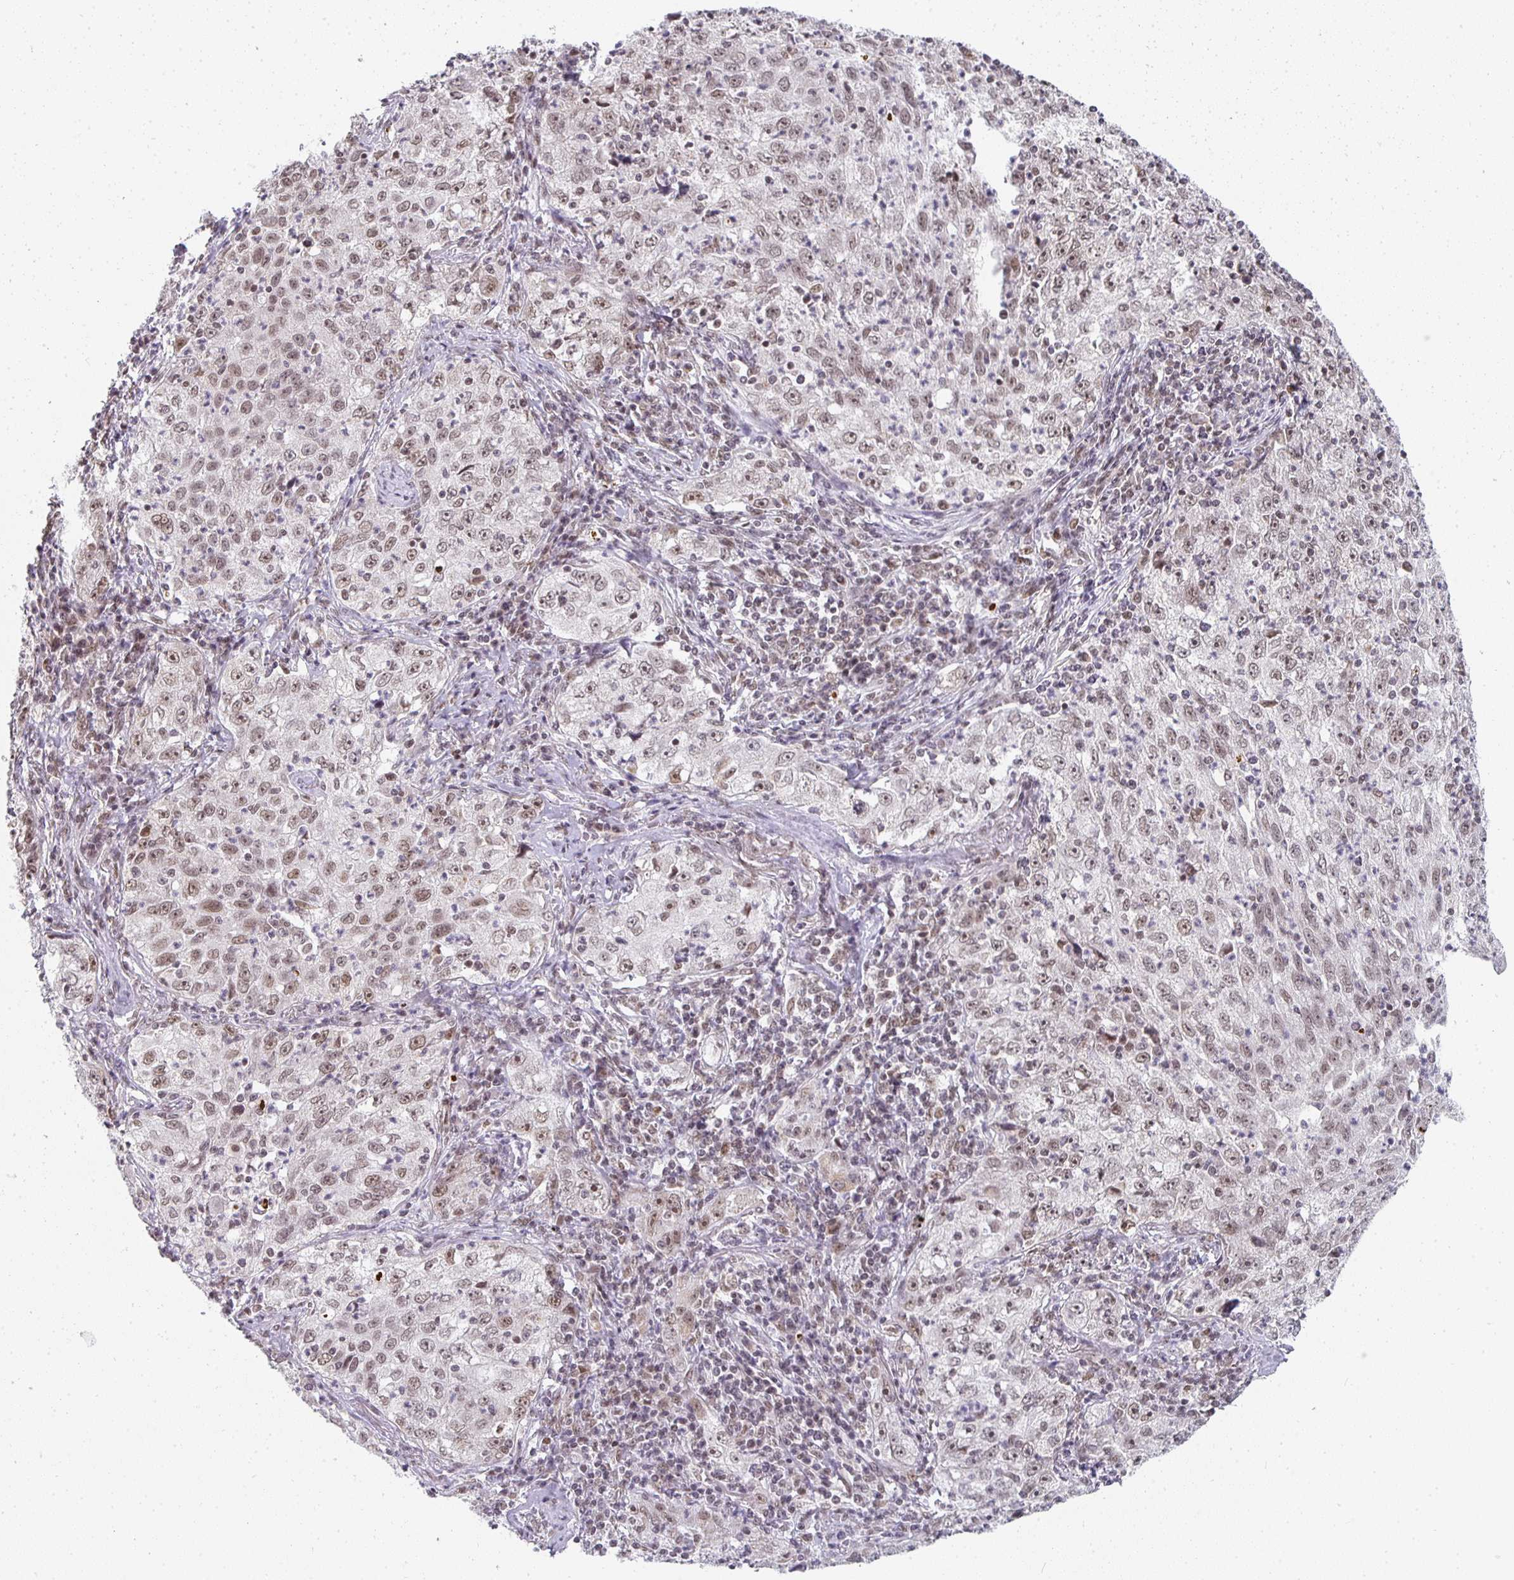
{"staining": {"intensity": "weak", "quantity": ">75%", "location": "nuclear"}, "tissue": "lung cancer", "cell_type": "Tumor cells", "image_type": "cancer", "snomed": [{"axis": "morphology", "description": "Squamous cell carcinoma, NOS"}, {"axis": "topography", "description": "Lung"}], "caption": "This is an image of IHC staining of lung cancer, which shows weak expression in the nuclear of tumor cells.", "gene": "SMARCA2", "patient": {"sex": "male", "age": 71}}